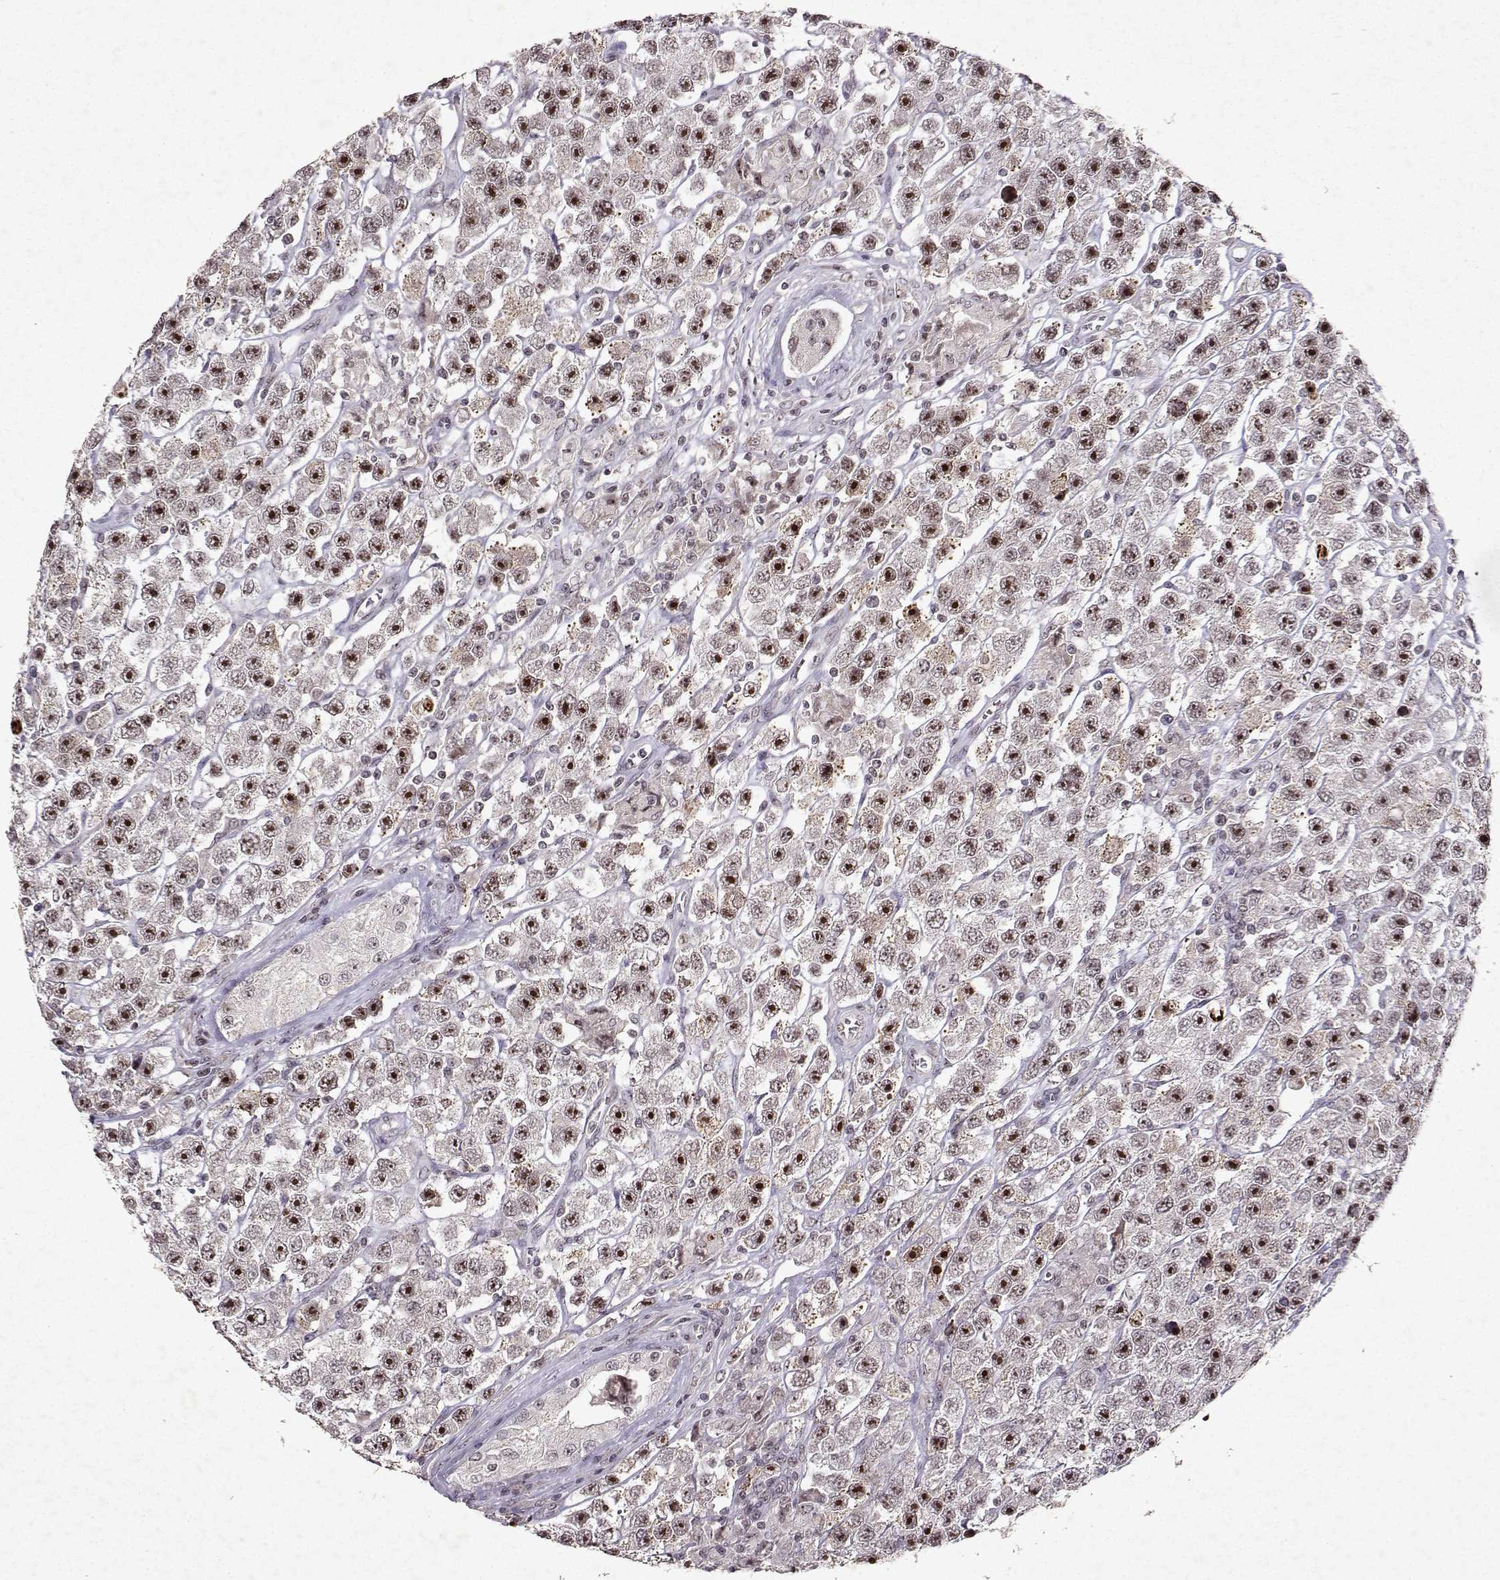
{"staining": {"intensity": "strong", "quantity": "25%-75%", "location": "nuclear"}, "tissue": "testis cancer", "cell_type": "Tumor cells", "image_type": "cancer", "snomed": [{"axis": "morphology", "description": "Seminoma, NOS"}, {"axis": "topography", "description": "Testis"}], "caption": "Strong nuclear positivity for a protein is identified in approximately 25%-75% of tumor cells of testis seminoma using immunohistochemistry.", "gene": "DDX56", "patient": {"sex": "male", "age": 45}}